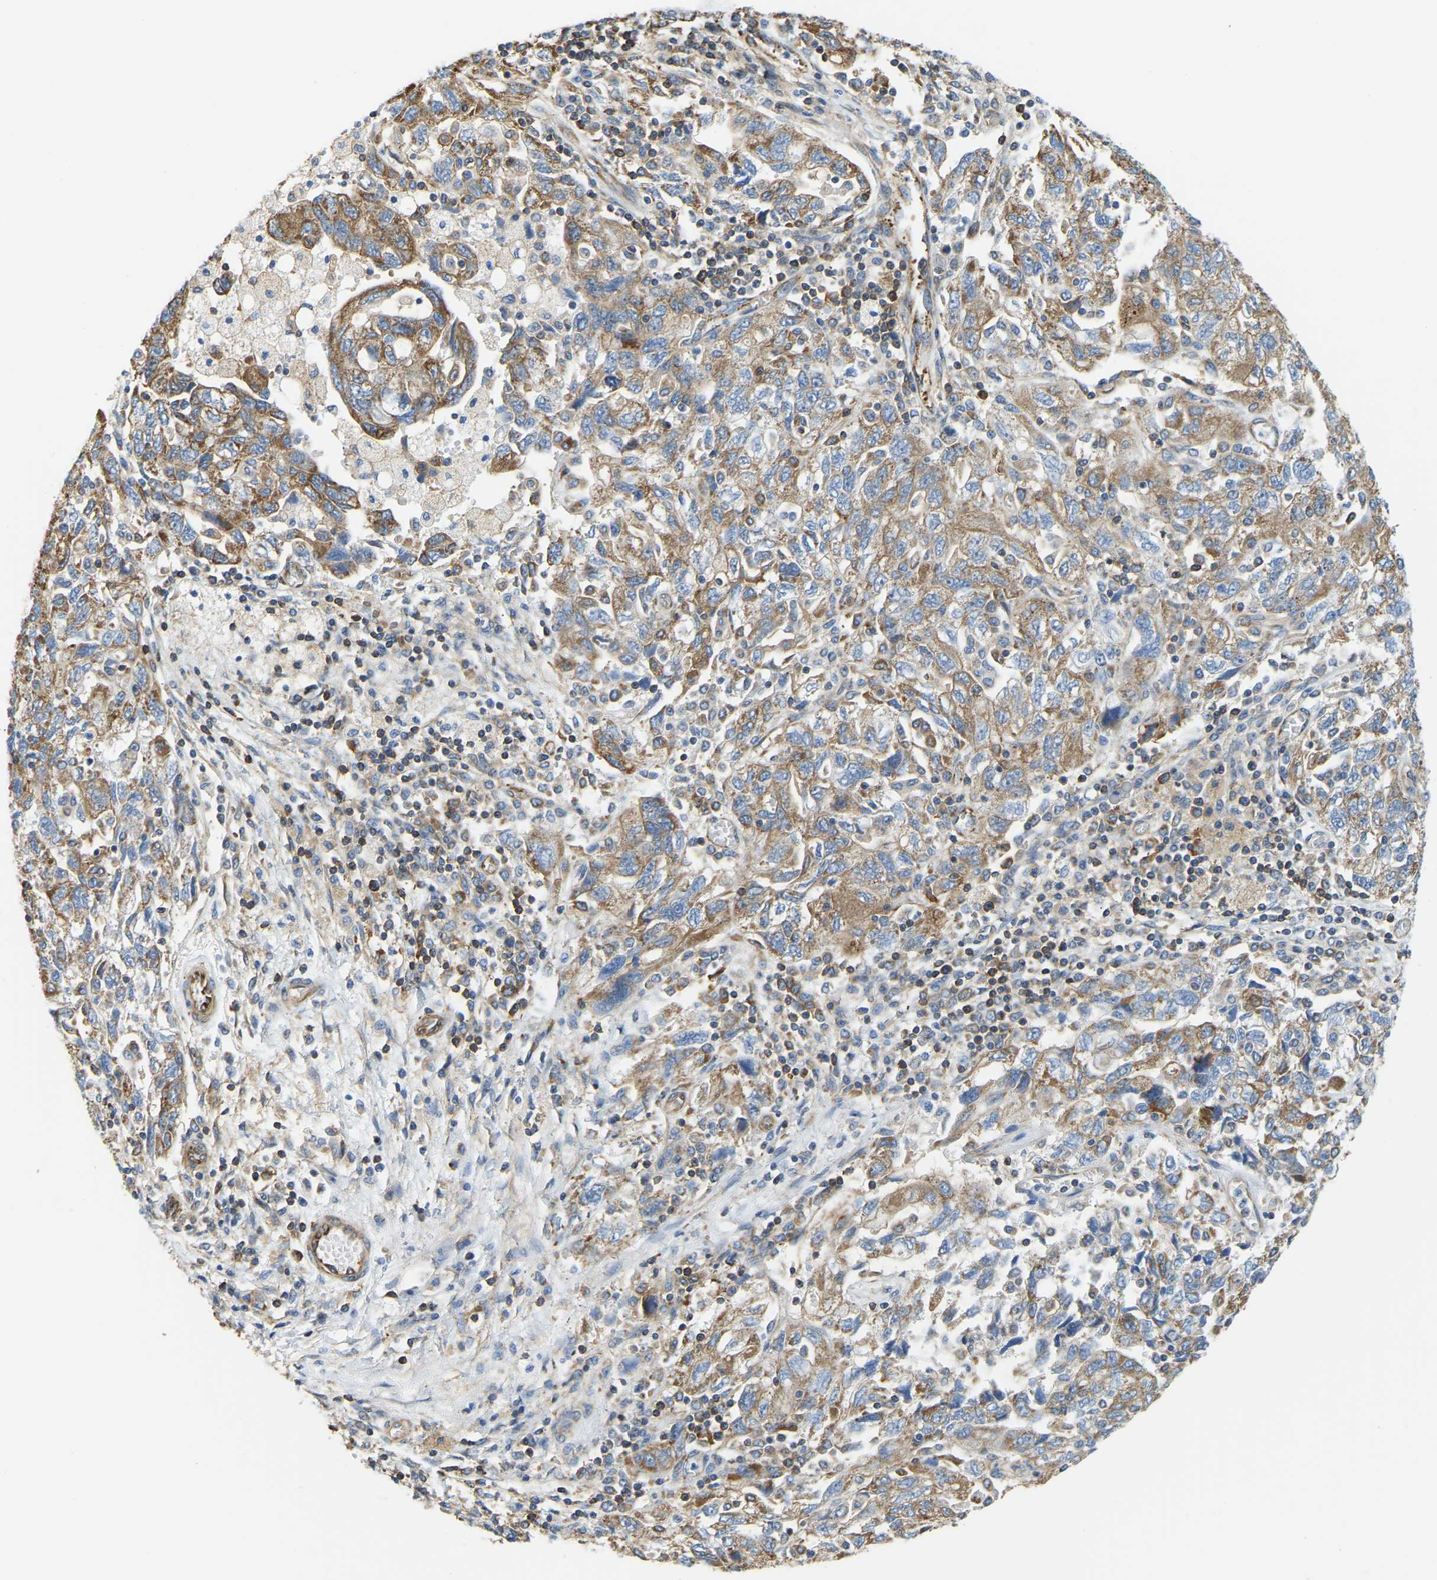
{"staining": {"intensity": "moderate", "quantity": ">75%", "location": "cytoplasmic/membranous"}, "tissue": "ovarian cancer", "cell_type": "Tumor cells", "image_type": "cancer", "snomed": [{"axis": "morphology", "description": "Carcinoma, NOS"}, {"axis": "morphology", "description": "Cystadenocarcinoma, serous, NOS"}, {"axis": "topography", "description": "Ovary"}], "caption": "Immunohistochemistry (IHC) (DAB (3,3'-diaminobenzidine)) staining of carcinoma (ovarian) exhibits moderate cytoplasmic/membranous protein staining in approximately >75% of tumor cells.", "gene": "AHNAK", "patient": {"sex": "female", "age": 69}}